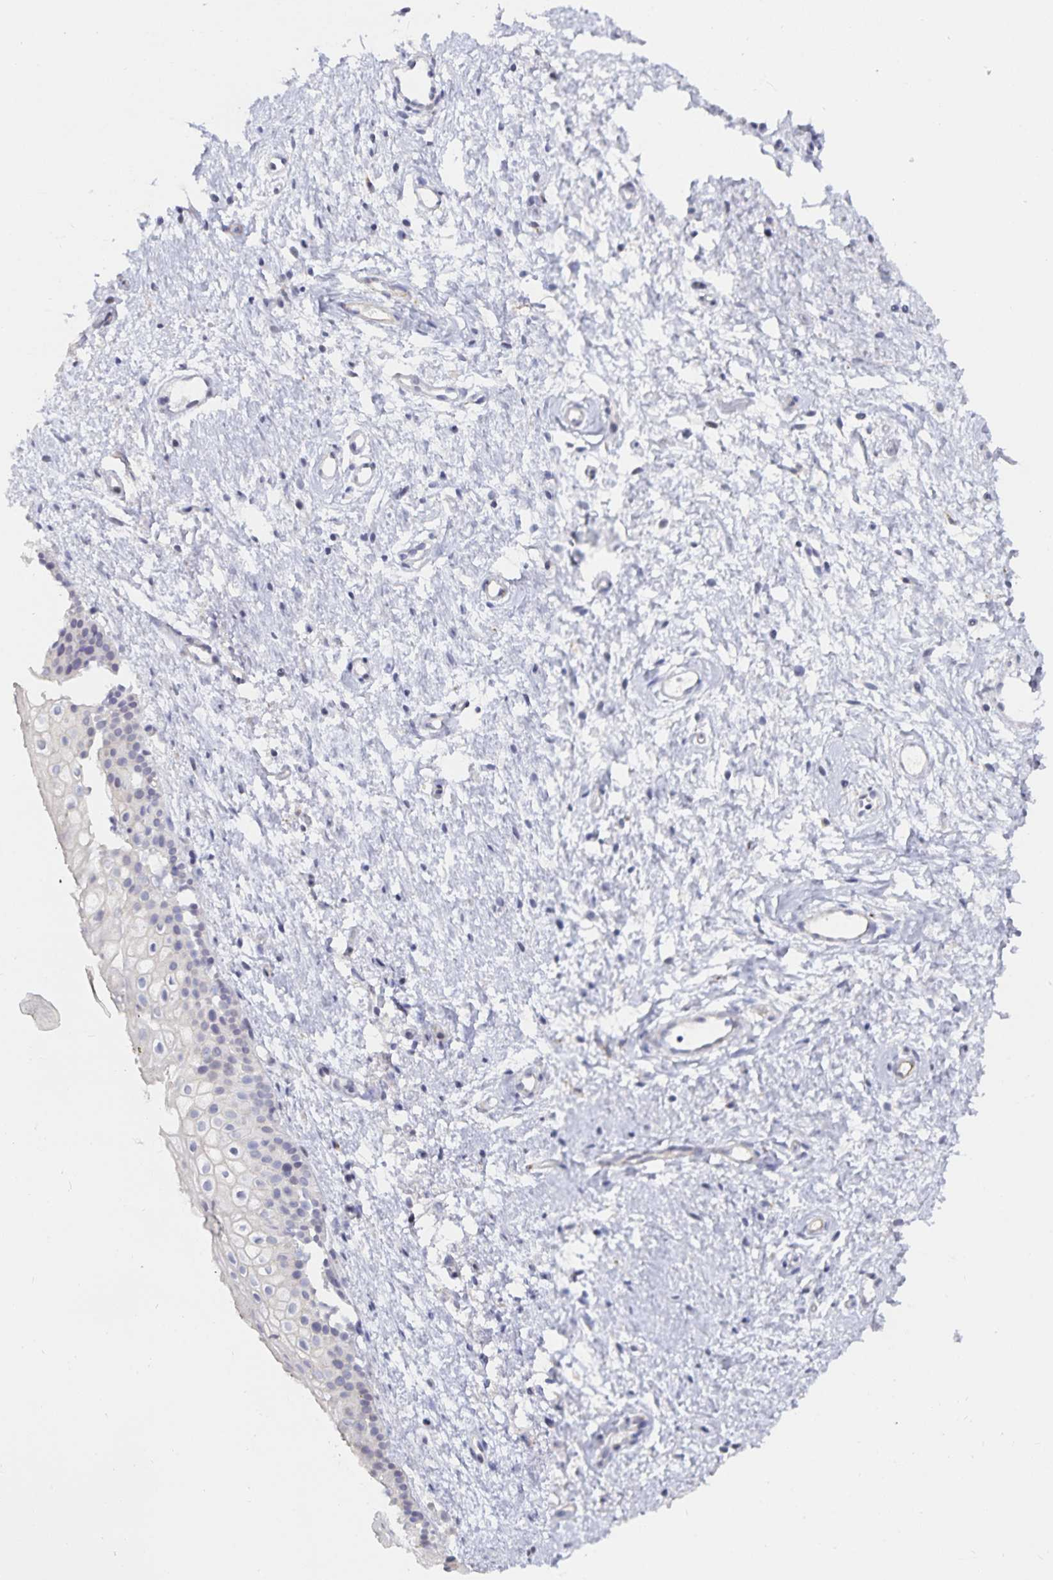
{"staining": {"intensity": "negative", "quantity": "none", "location": "none"}, "tissue": "vagina", "cell_type": "Squamous epithelial cells", "image_type": "normal", "snomed": [{"axis": "morphology", "description": "Normal tissue, NOS"}, {"axis": "topography", "description": "Vagina"}], "caption": "The immunohistochemistry image has no significant staining in squamous epithelial cells of vagina. (DAB (3,3'-diaminobenzidine) IHC visualized using brightfield microscopy, high magnification).", "gene": "S100G", "patient": {"sex": "female", "age": 65}}